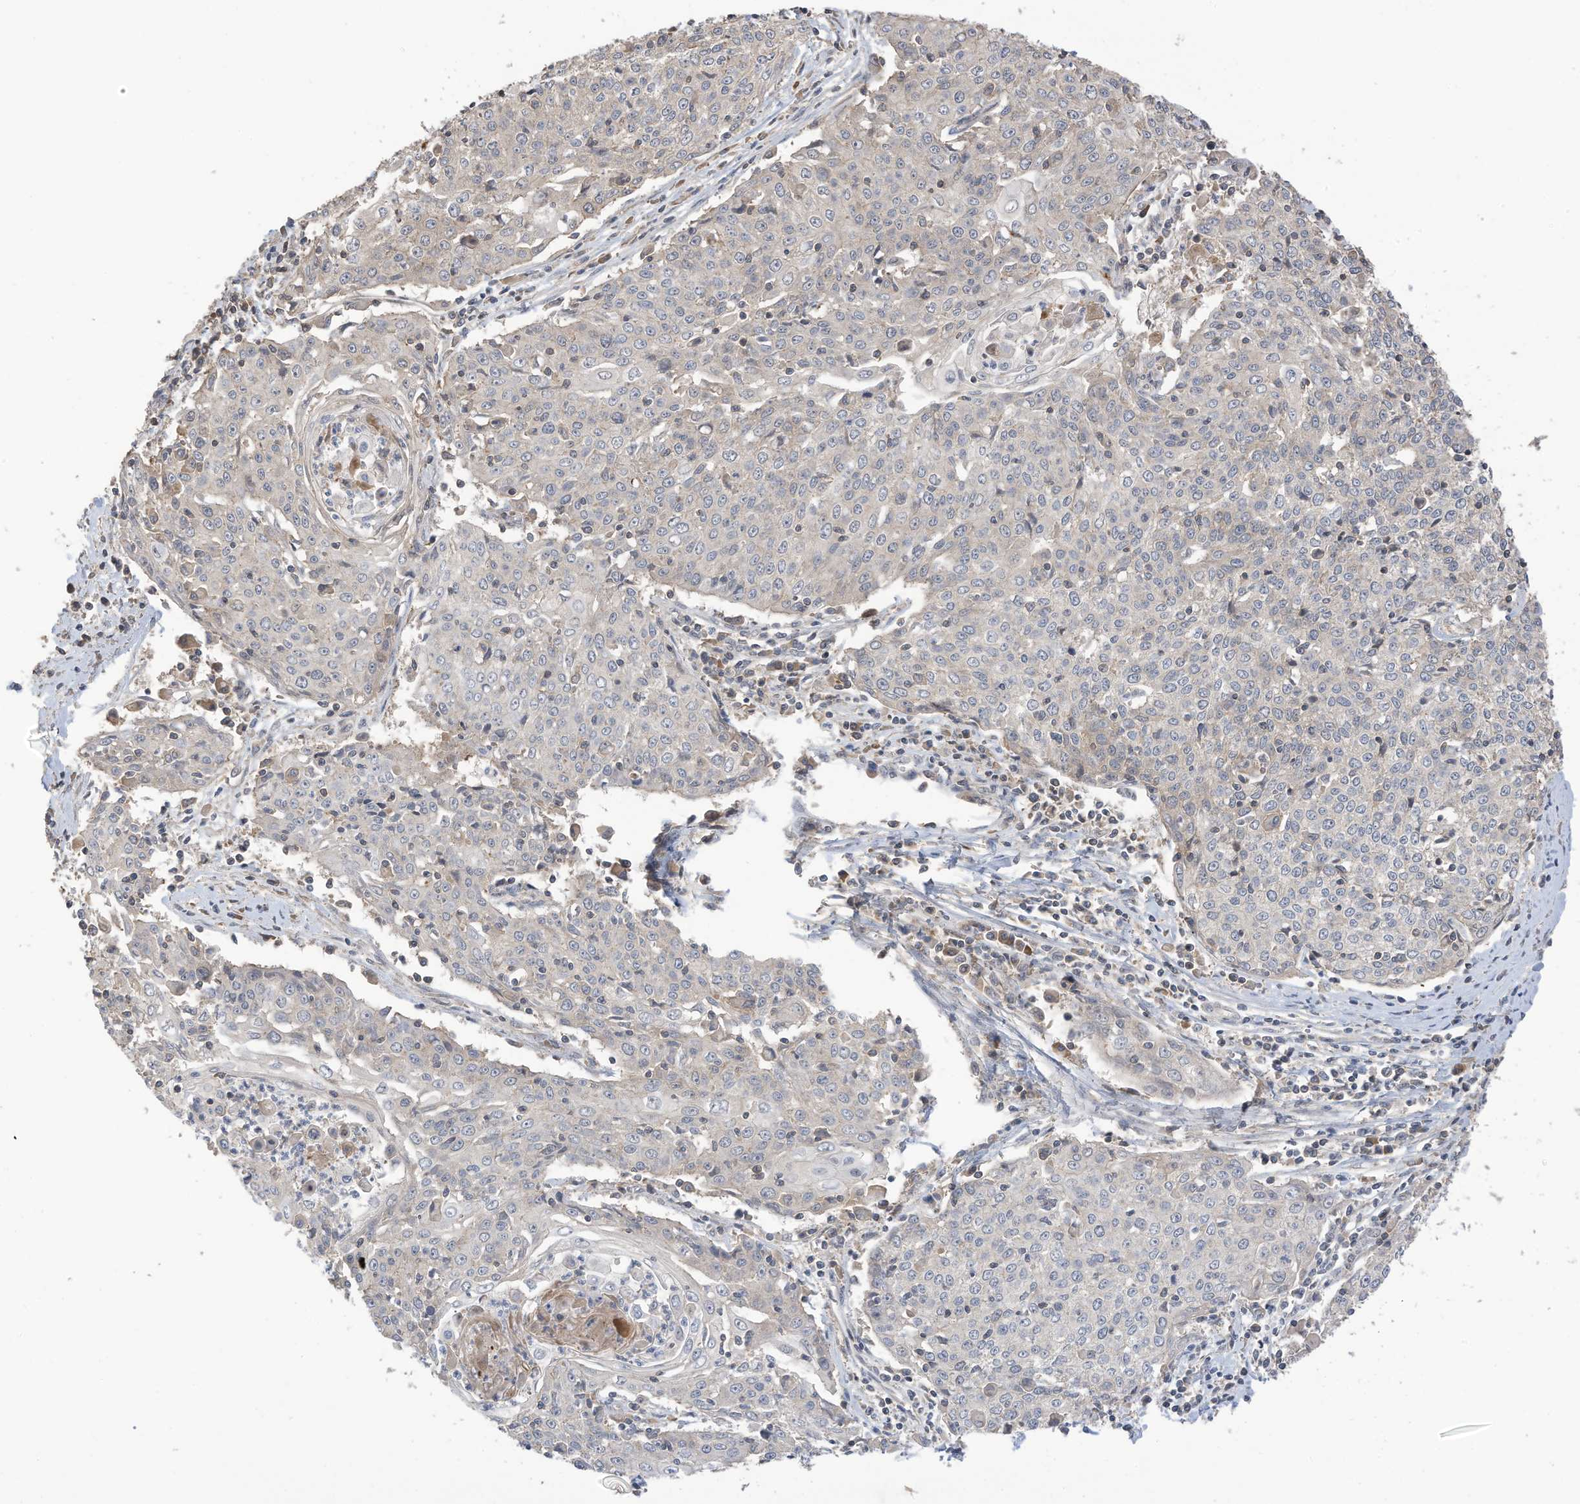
{"staining": {"intensity": "negative", "quantity": "none", "location": "none"}, "tissue": "cervical cancer", "cell_type": "Tumor cells", "image_type": "cancer", "snomed": [{"axis": "morphology", "description": "Squamous cell carcinoma, NOS"}, {"axis": "topography", "description": "Cervix"}], "caption": "Immunohistochemistry image of cervical squamous cell carcinoma stained for a protein (brown), which displays no staining in tumor cells. Nuclei are stained in blue.", "gene": "REC8", "patient": {"sex": "female", "age": 48}}